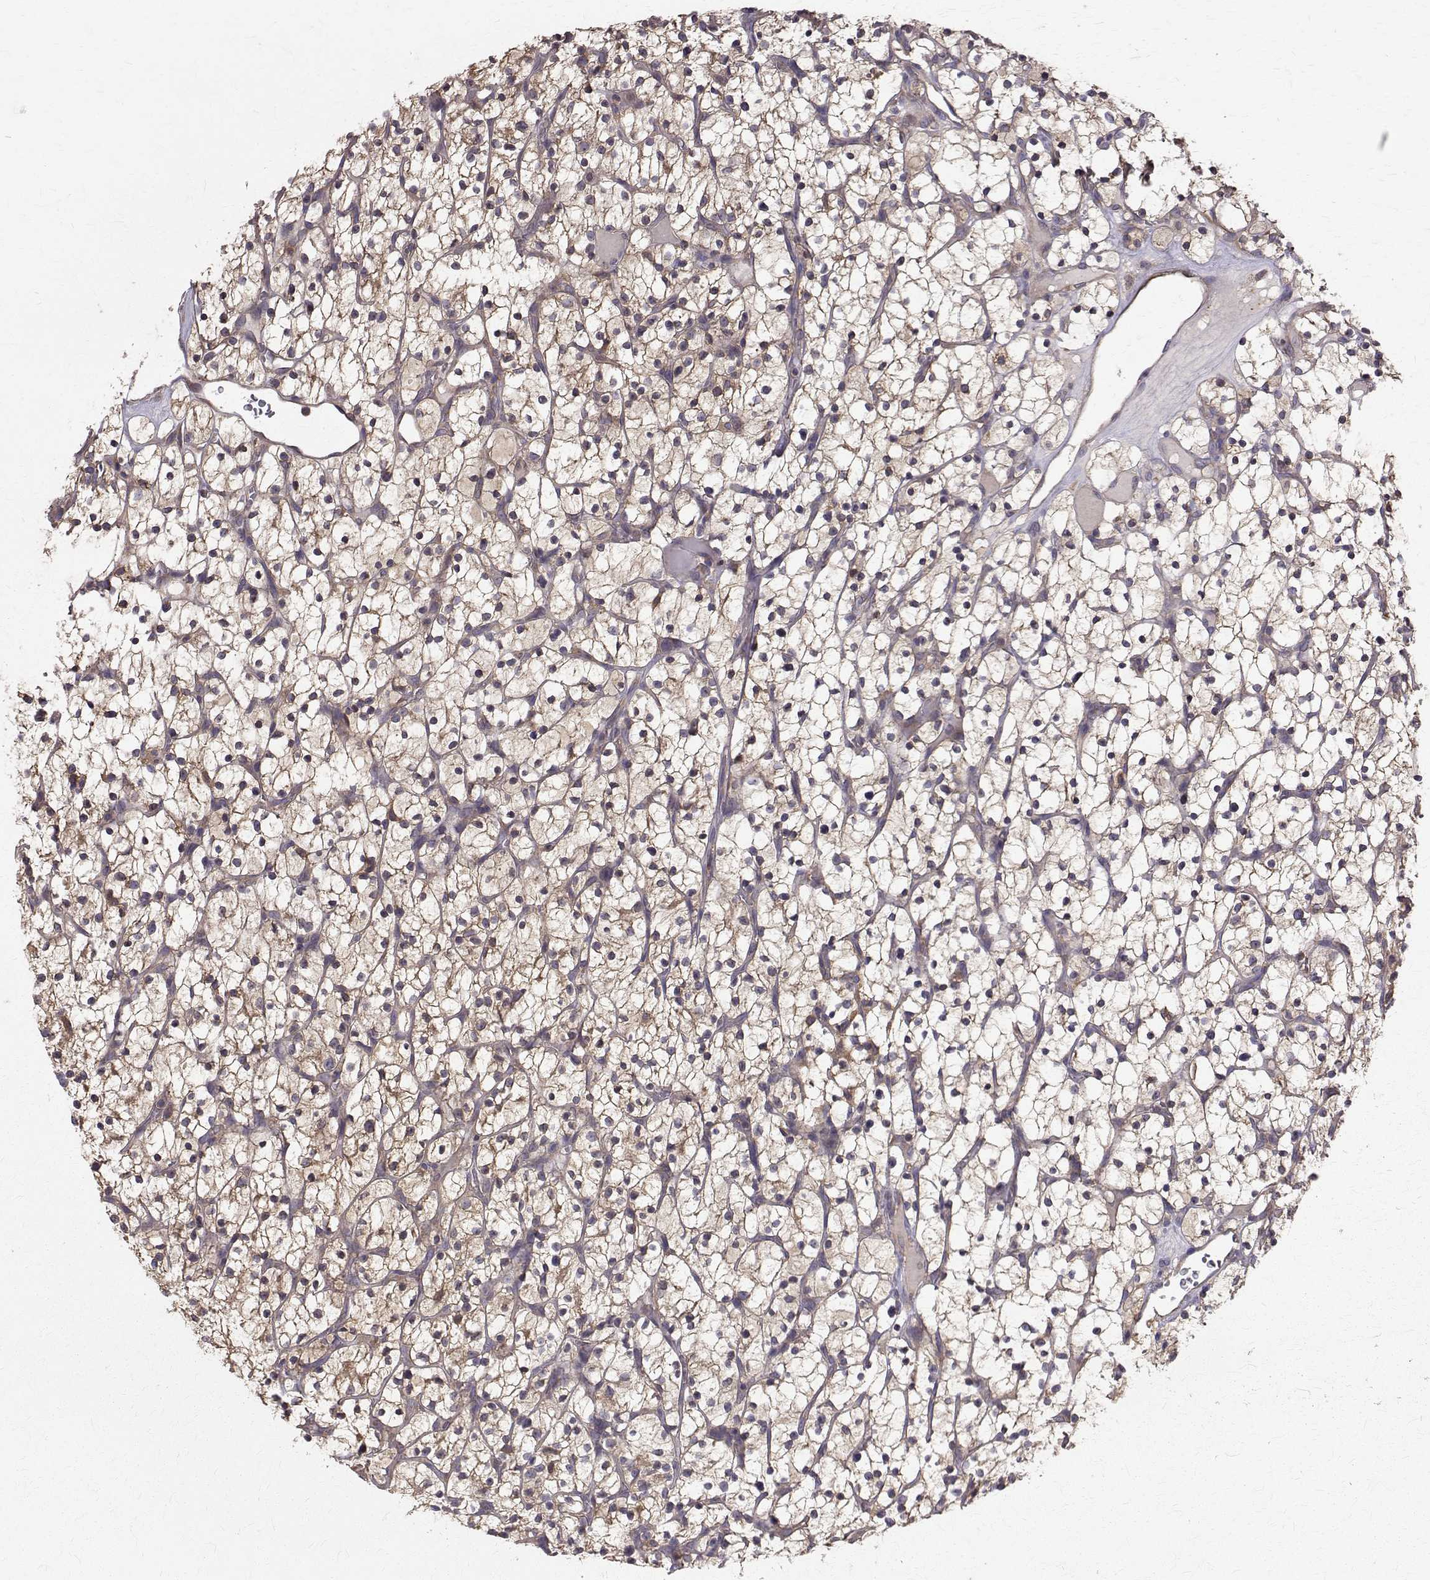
{"staining": {"intensity": "weak", "quantity": ">75%", "location": "cytoplasmic/membranous"}, "tissue": "renal cancer", "cell_type": "Tumor cells", "image_type": "cancer", "snomed": [{"axis": "morphology", "description": "Adenocarcinoma, NOS"}, {"axis": "topography", "description": "Kidney"}], "caption": "This is a photomicrograph of immunohistochemistry staining of renal cancer, which shows weak positivity in the cytoplasmic/membranous of tumor cells.", "gene": "FARSB", "patient": {"sex": "female", "age": 64}}